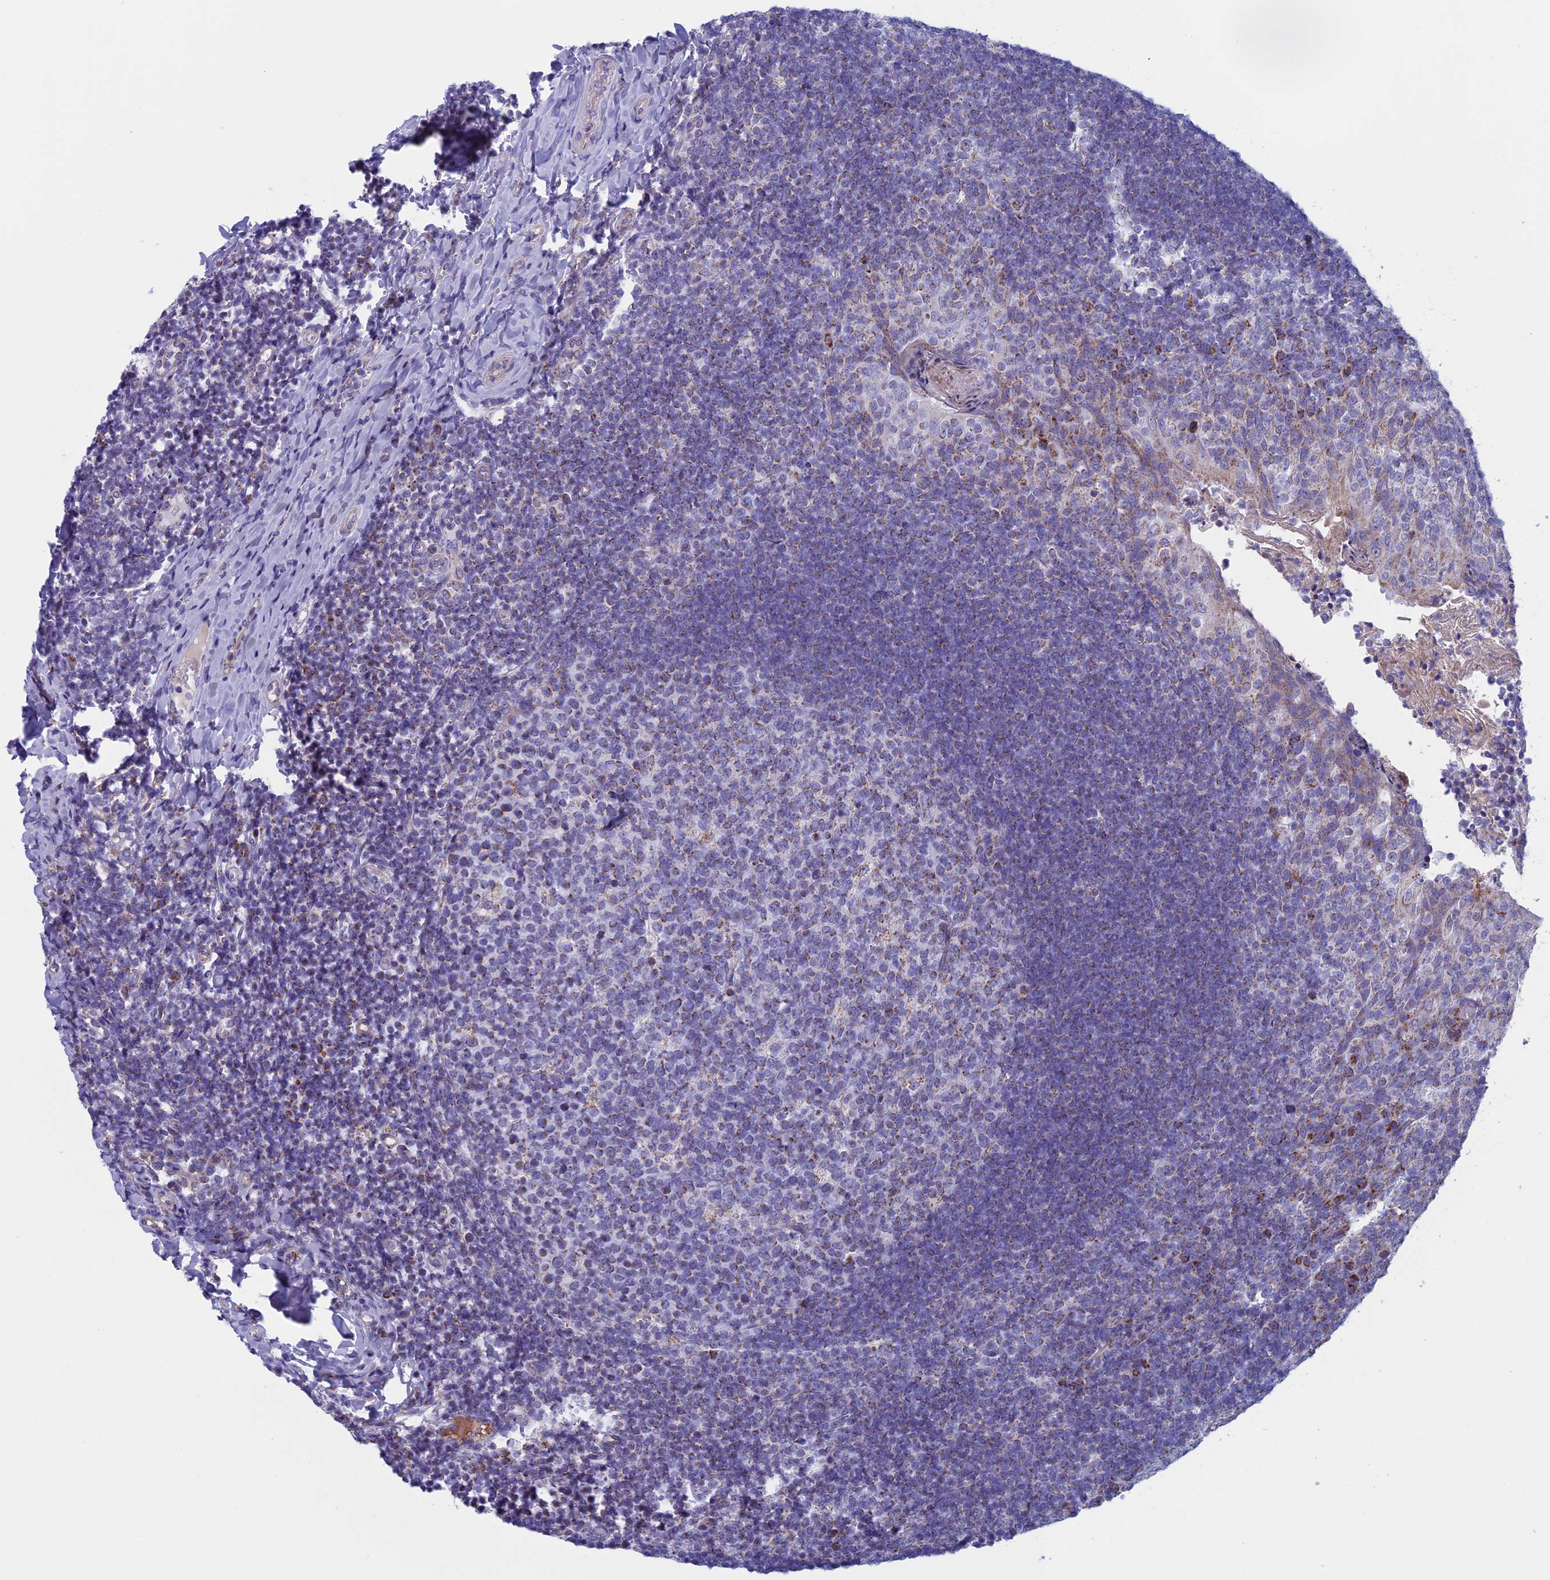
{"staining": {"intensity": "weak", "quantity": "25%-75%", "location": "cytoplasmic/membranous"}, "tissue": "tonsil", "cell_type": "Germinal center cells", "image_type": "normal", "snomed": [{"axis": "morphology", "description": "Normal tissue, NOS"}, {"axis": "topography", "description": "Tonsil"}], "caption": "Germinal center cells reveal low levels of weak cytoplasmic/membranous expression in approximately 25%-75% of cells in unremarkable tonsil. (Brightfield microscopy of DAB IHC at high magnification).", "gene": "NDUFB9", "patient": {"sex": "female", "age": 10}}